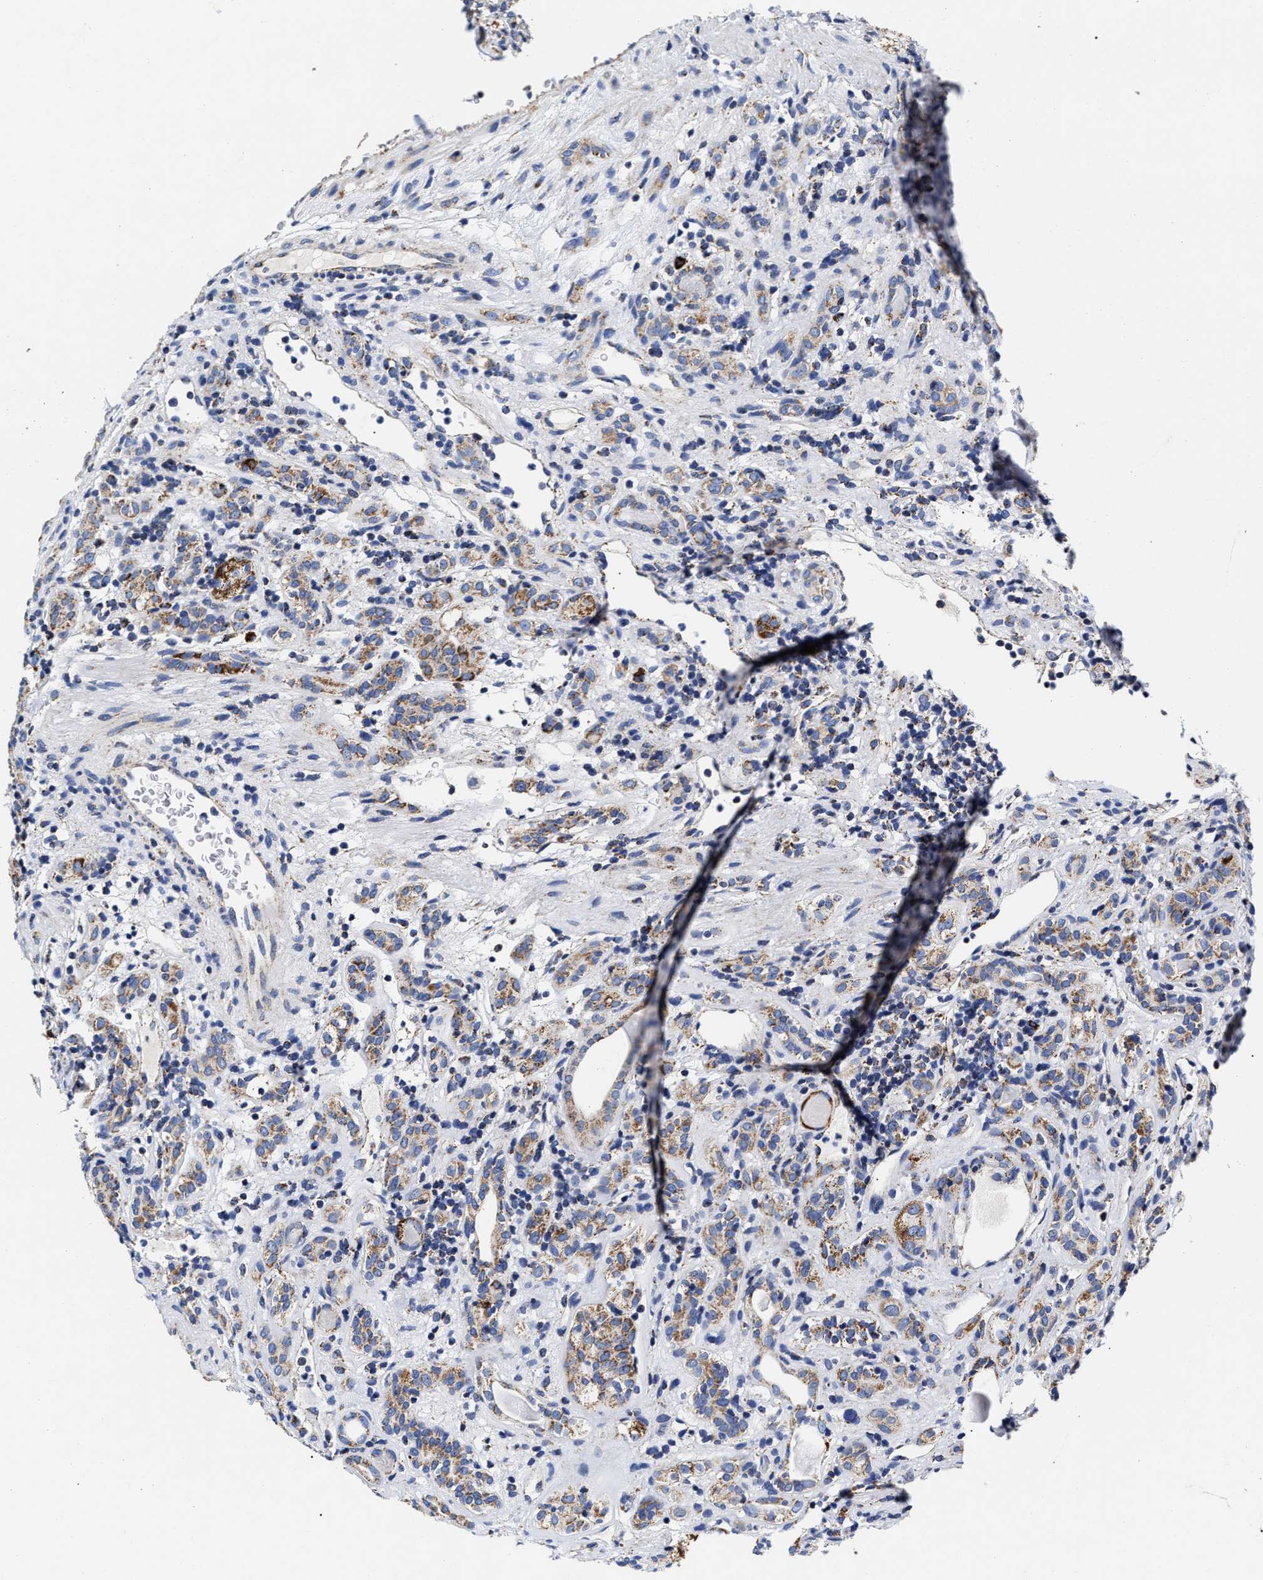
{"staining": {"intensity": "moderate", "quantity": "25%-75%", "location": "cytoplasmic/membranous"}, "tissue": "renal cancer", "cell_type": "Tumor cells", "image_type": "cancer", "snomed": [{"axis": "morphology", "description": "Normal tissue, NOS"}, {"axis": "morphology", "description": "Adenocarcinoma, NOS"}, {"axis": "topography", "description": "Kidney"}], "caption": "Immunohistochemical staining of renal adenocarcinoma displays medium levels of moderate cytoplasmic/membranous staining in approximately 25%-75% of tumor cells. The protein is stained brown, and the nuclei are stained in blue (DAB IHC with brightfield microscopy, high magnification).", "gene": "HINT2", "patient": {"sex": "female", "age": 72}}